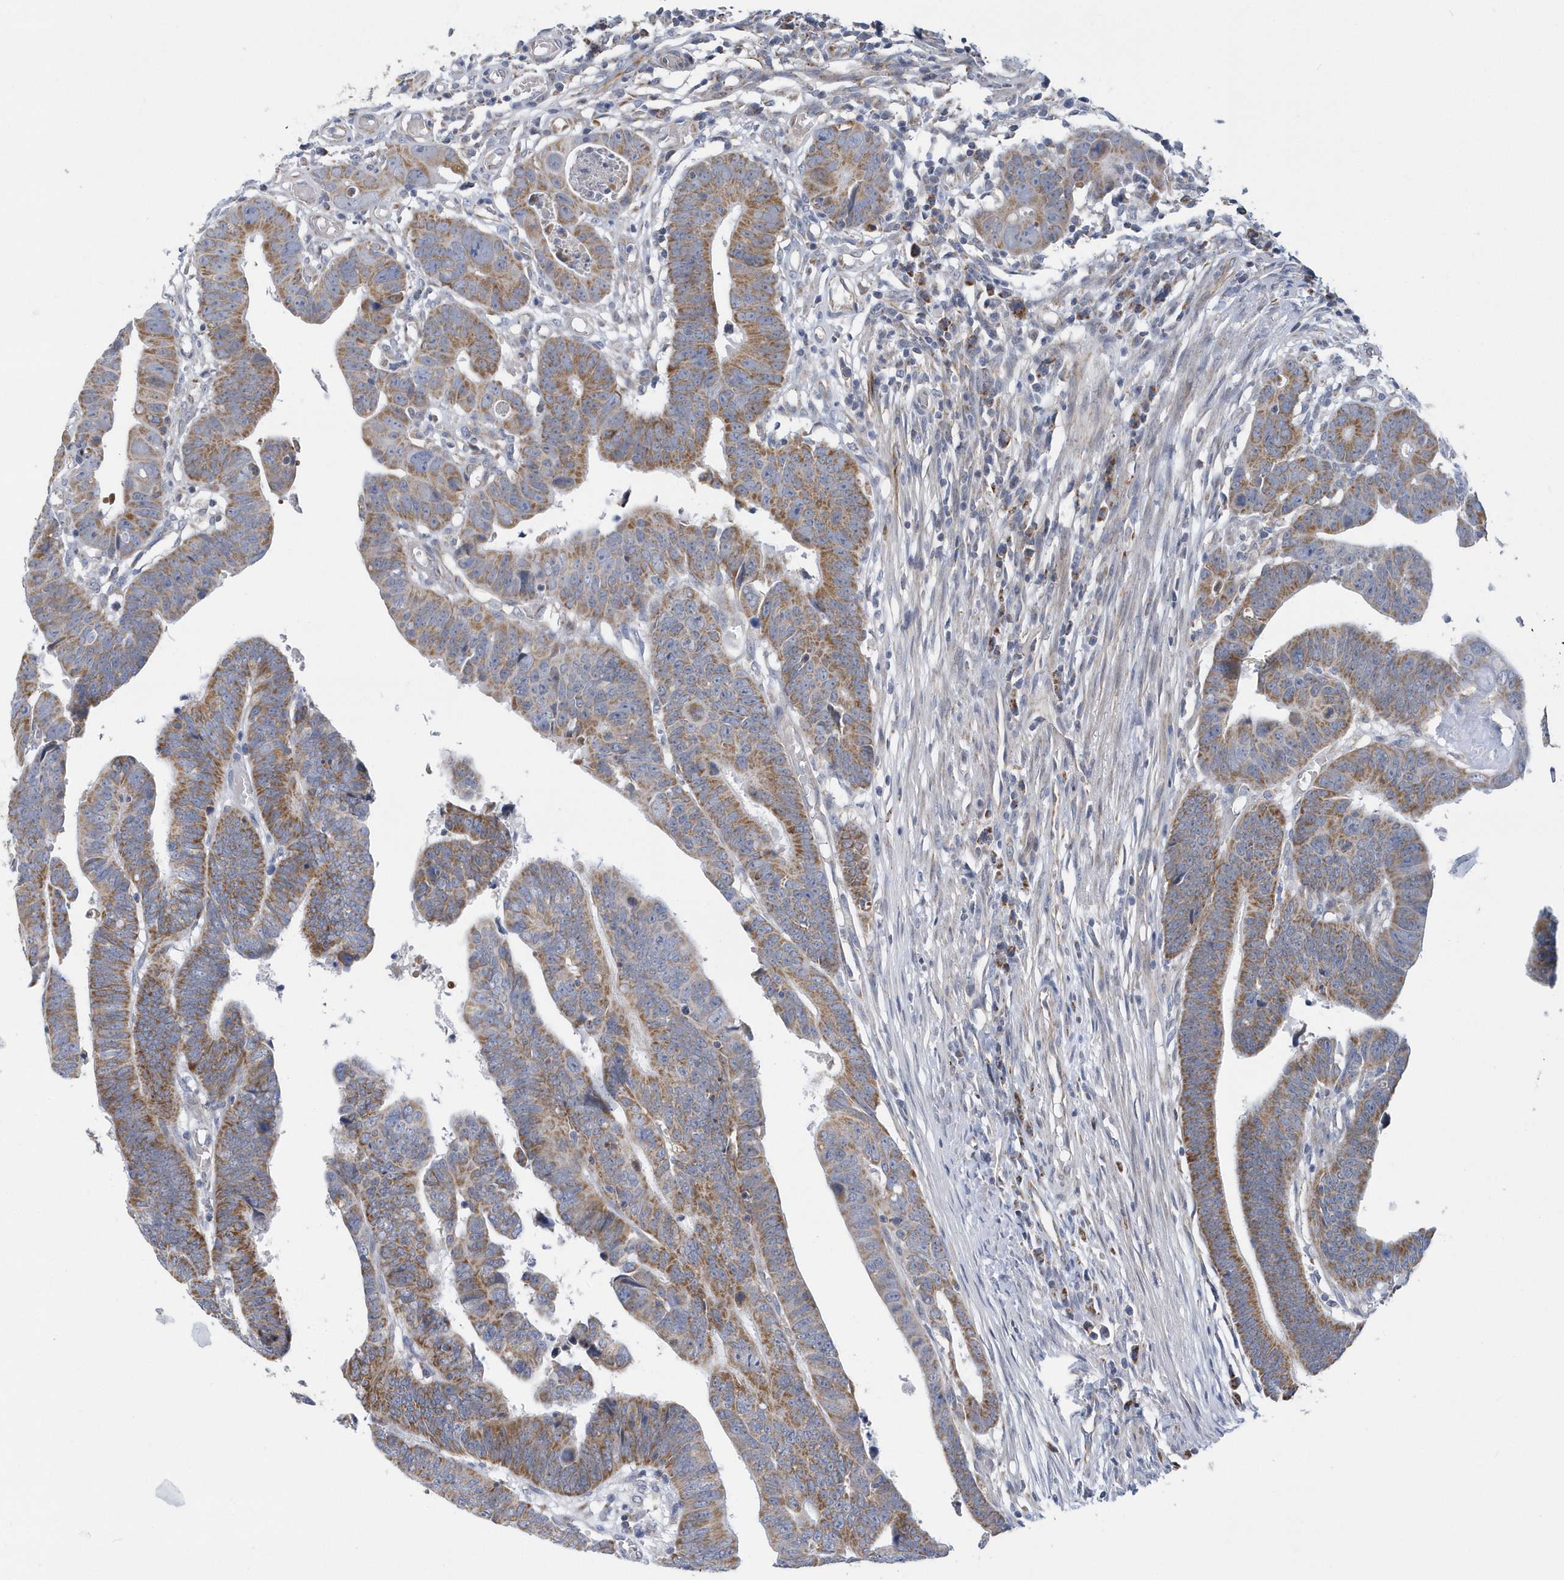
{"staining": {"intensity": "moderate", "quantity": ">75%", "location": "cytoplasmic/membranous"}, "tissue": "colorectal cancer", "cell_type": "Tumor cells", "image_type": "cancer", "snomed": [{"axis": "morphology", "description": "Adenocarcinoma, NOS"}, {"axis": "topography", "description": "Rectum"}], "caption": "This image demonstrates colorectal adenocarcinoma stained with IHC to label a protein in brown. The cytoplasmic/membranous of tumor cells show moderate positivity for the protein. Nuclei are counter-stained blue.", "gene": "VWA5B2", "patient": {"sex": "female", "age": 65}}